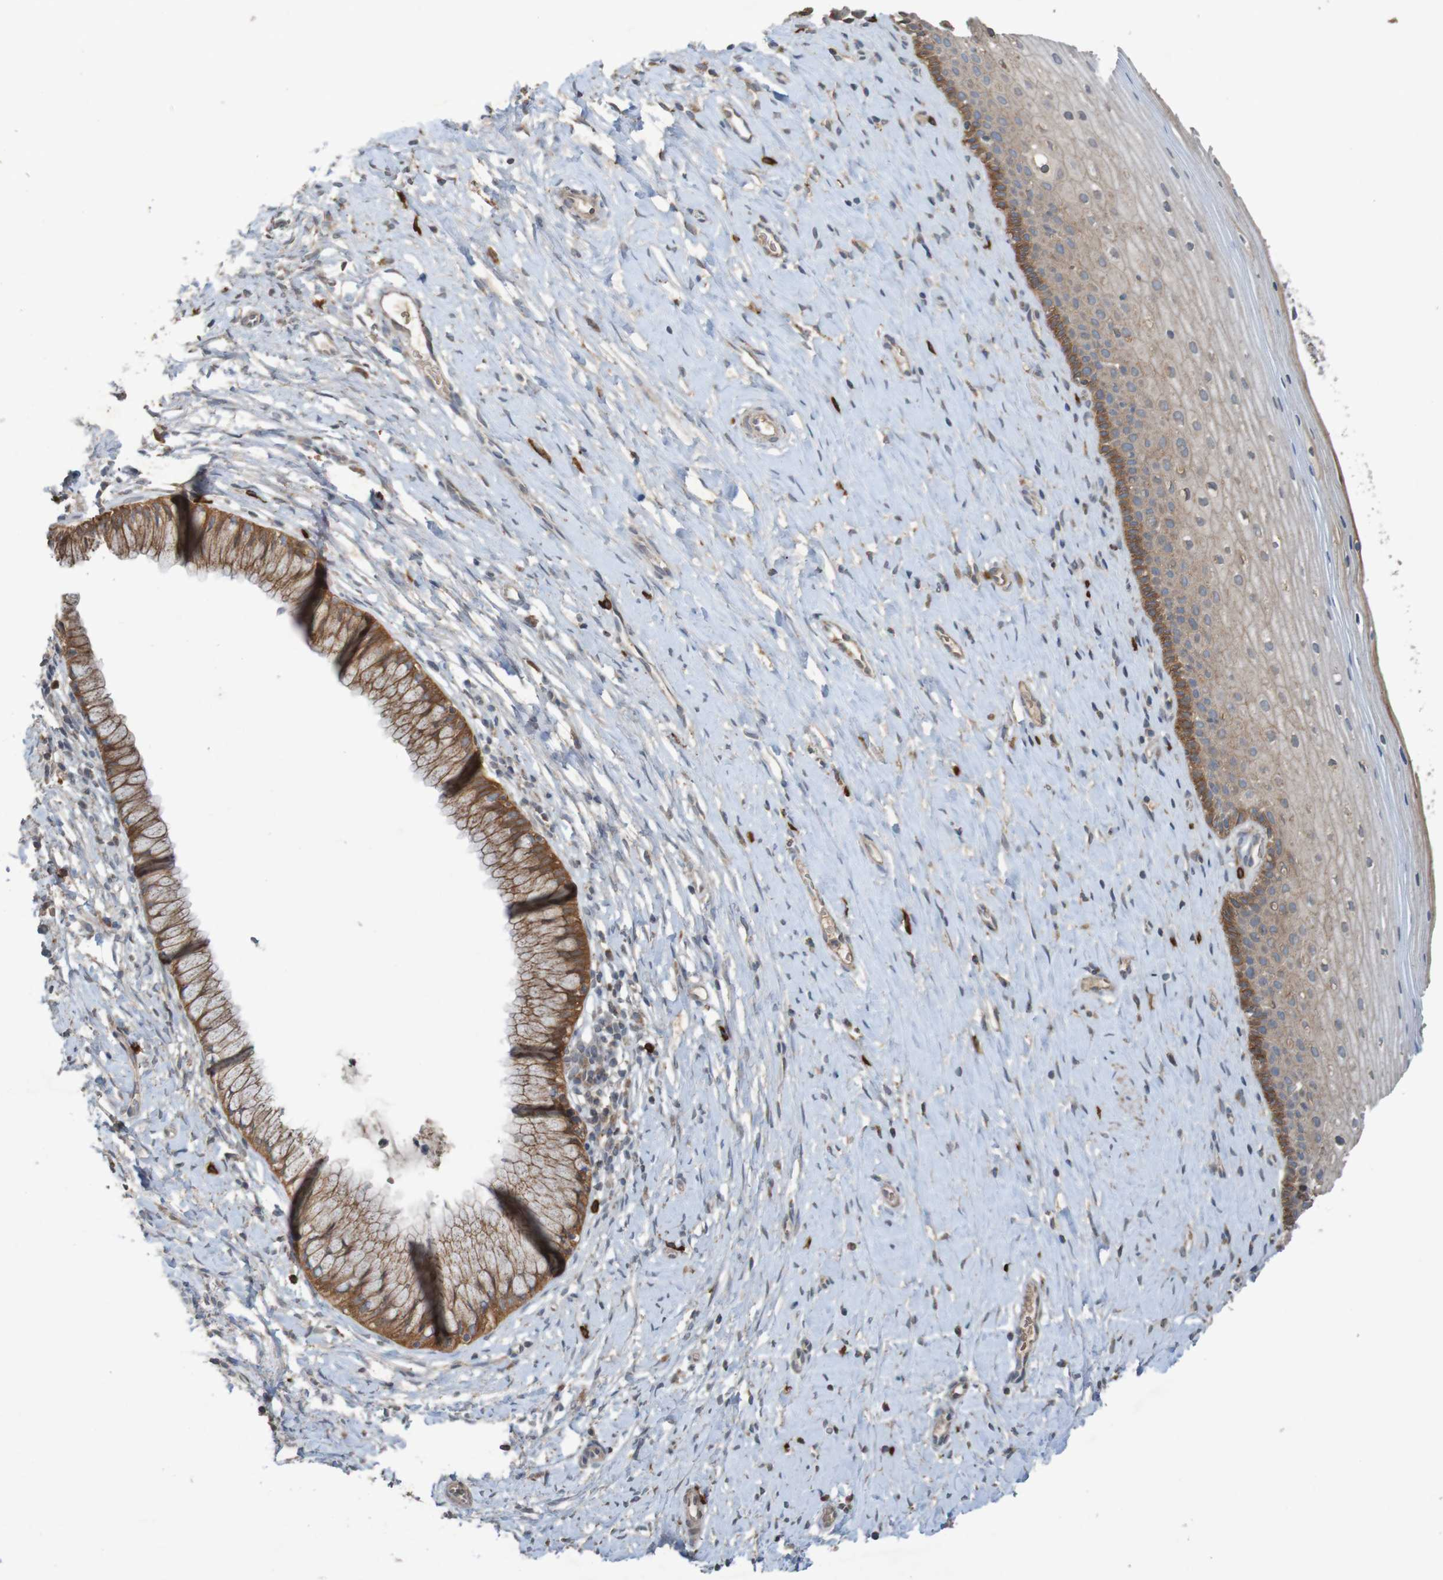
{"staining": {"intensity": "moderate", "quantity": ">75%", "location": "cytoplasmic/membranous"}, "tissue": "cervix", "cell_type": "Glandular cells", "image_type": "normal", "snomed": [{"axis": "morphology", "description": "Normal tissue, NOS"}, {"axis": "topography", "description": "Cervix"}], "caption": "A histopathology image of human cervix stained for a protein reveals moderate cytoplasmic/membranous brown staining in glandular cells. The staining was performed using DAB, with brown indicating positive protein expression. Nuclei are stained blue with hematoxylin.", "gene": "B3GAT2", "patient": {"sex": "female", "age": 39}}